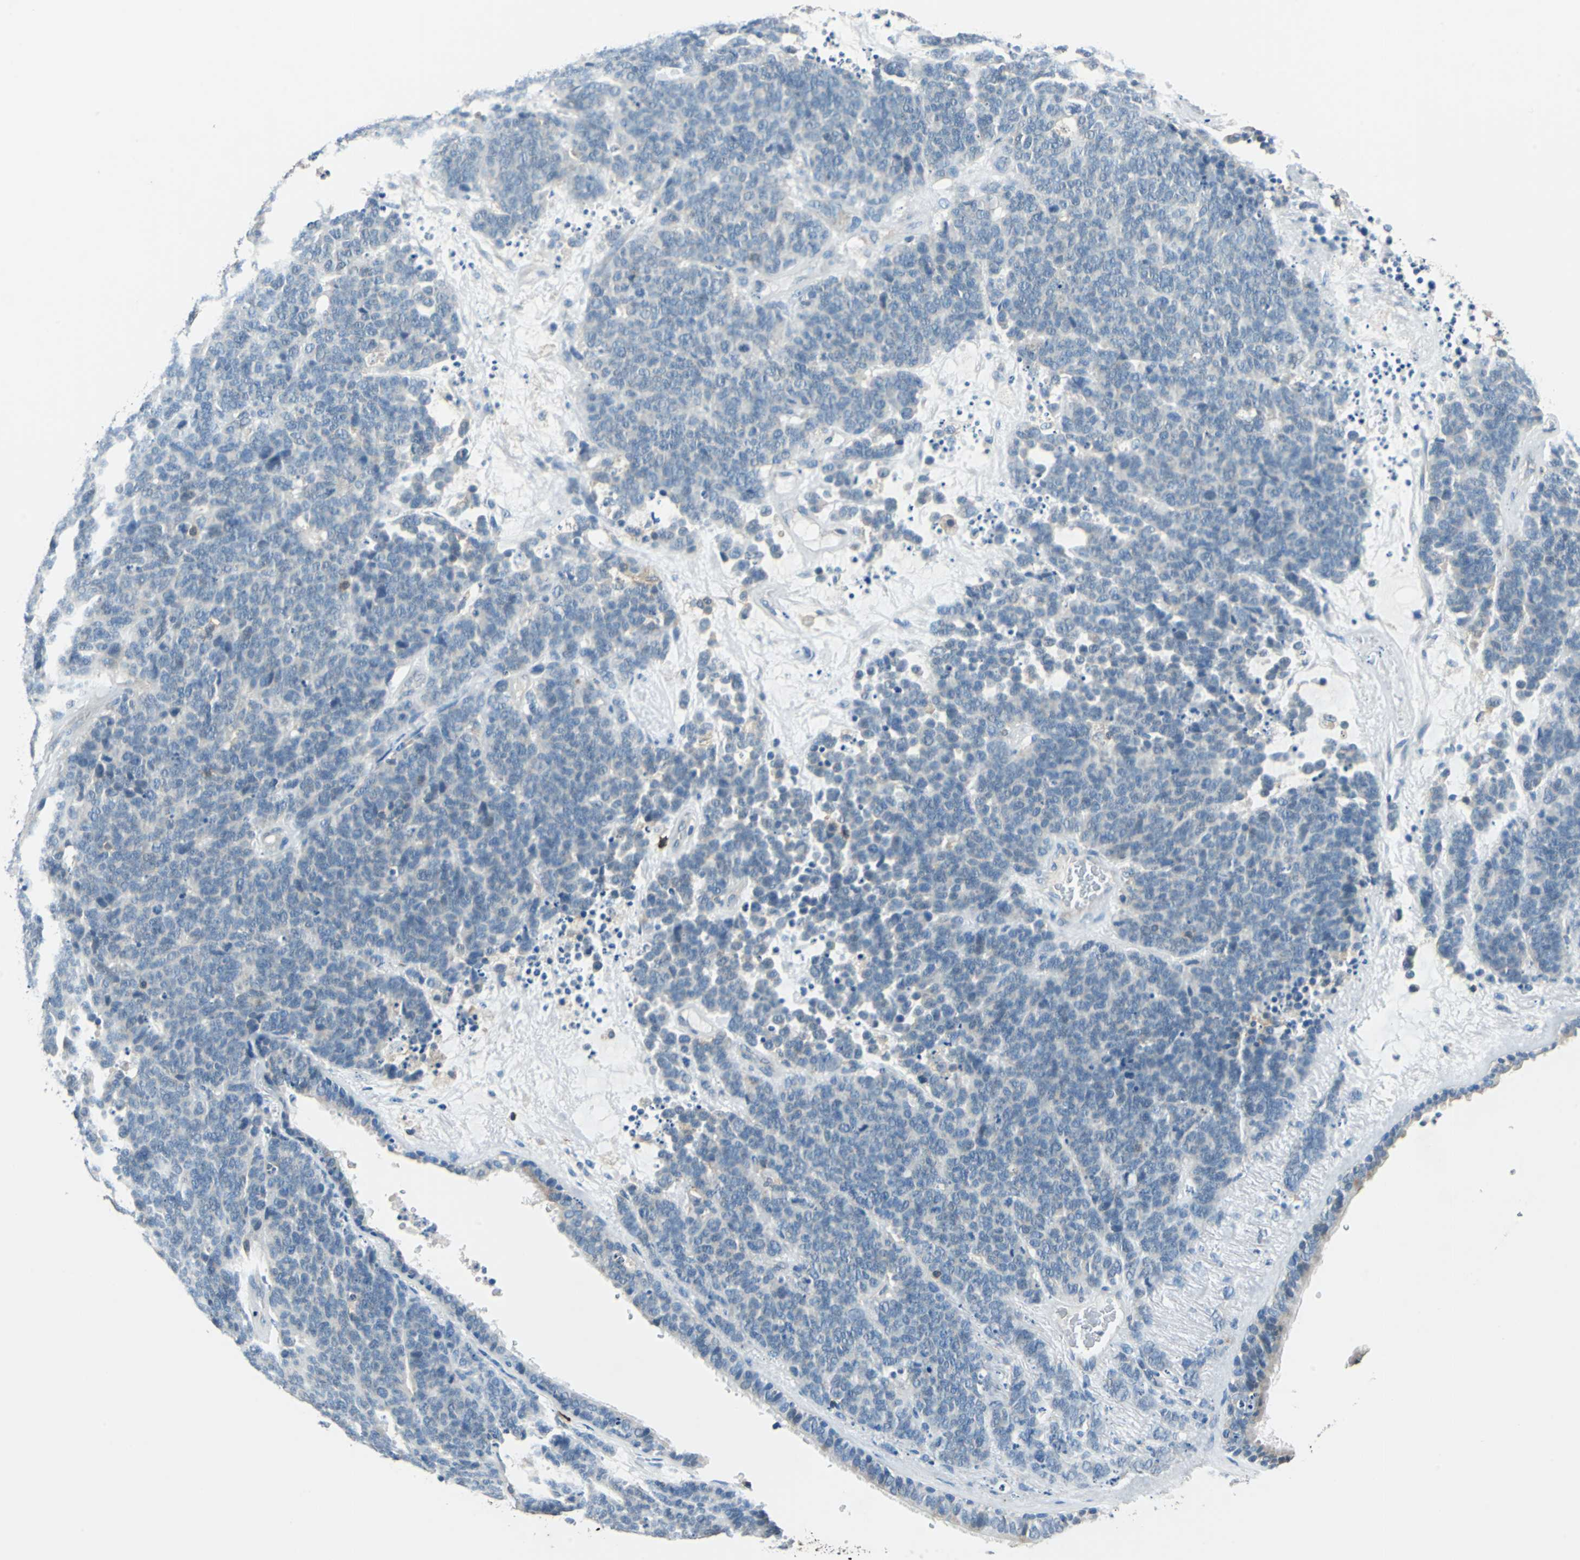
{"staining": {"intensity": "negative", "quantity": "none", "location": "none"}, "tissue": "lung cancer", "cell_type": "Tumor cells", "image_type": "cancer", "snomed": [{"axis": "morphology", "description": "Neoplasm, malignant, NOS"}, {"axis": "topography", "description": "Lung"}], "caption": "DAB (3,3'-diaminobenzidine) immunohistochemical staining of lung cancer shows no significant staining in tumor cells.", "gene": "CPA3", "patient": {"sex": "female", "age": 58}}